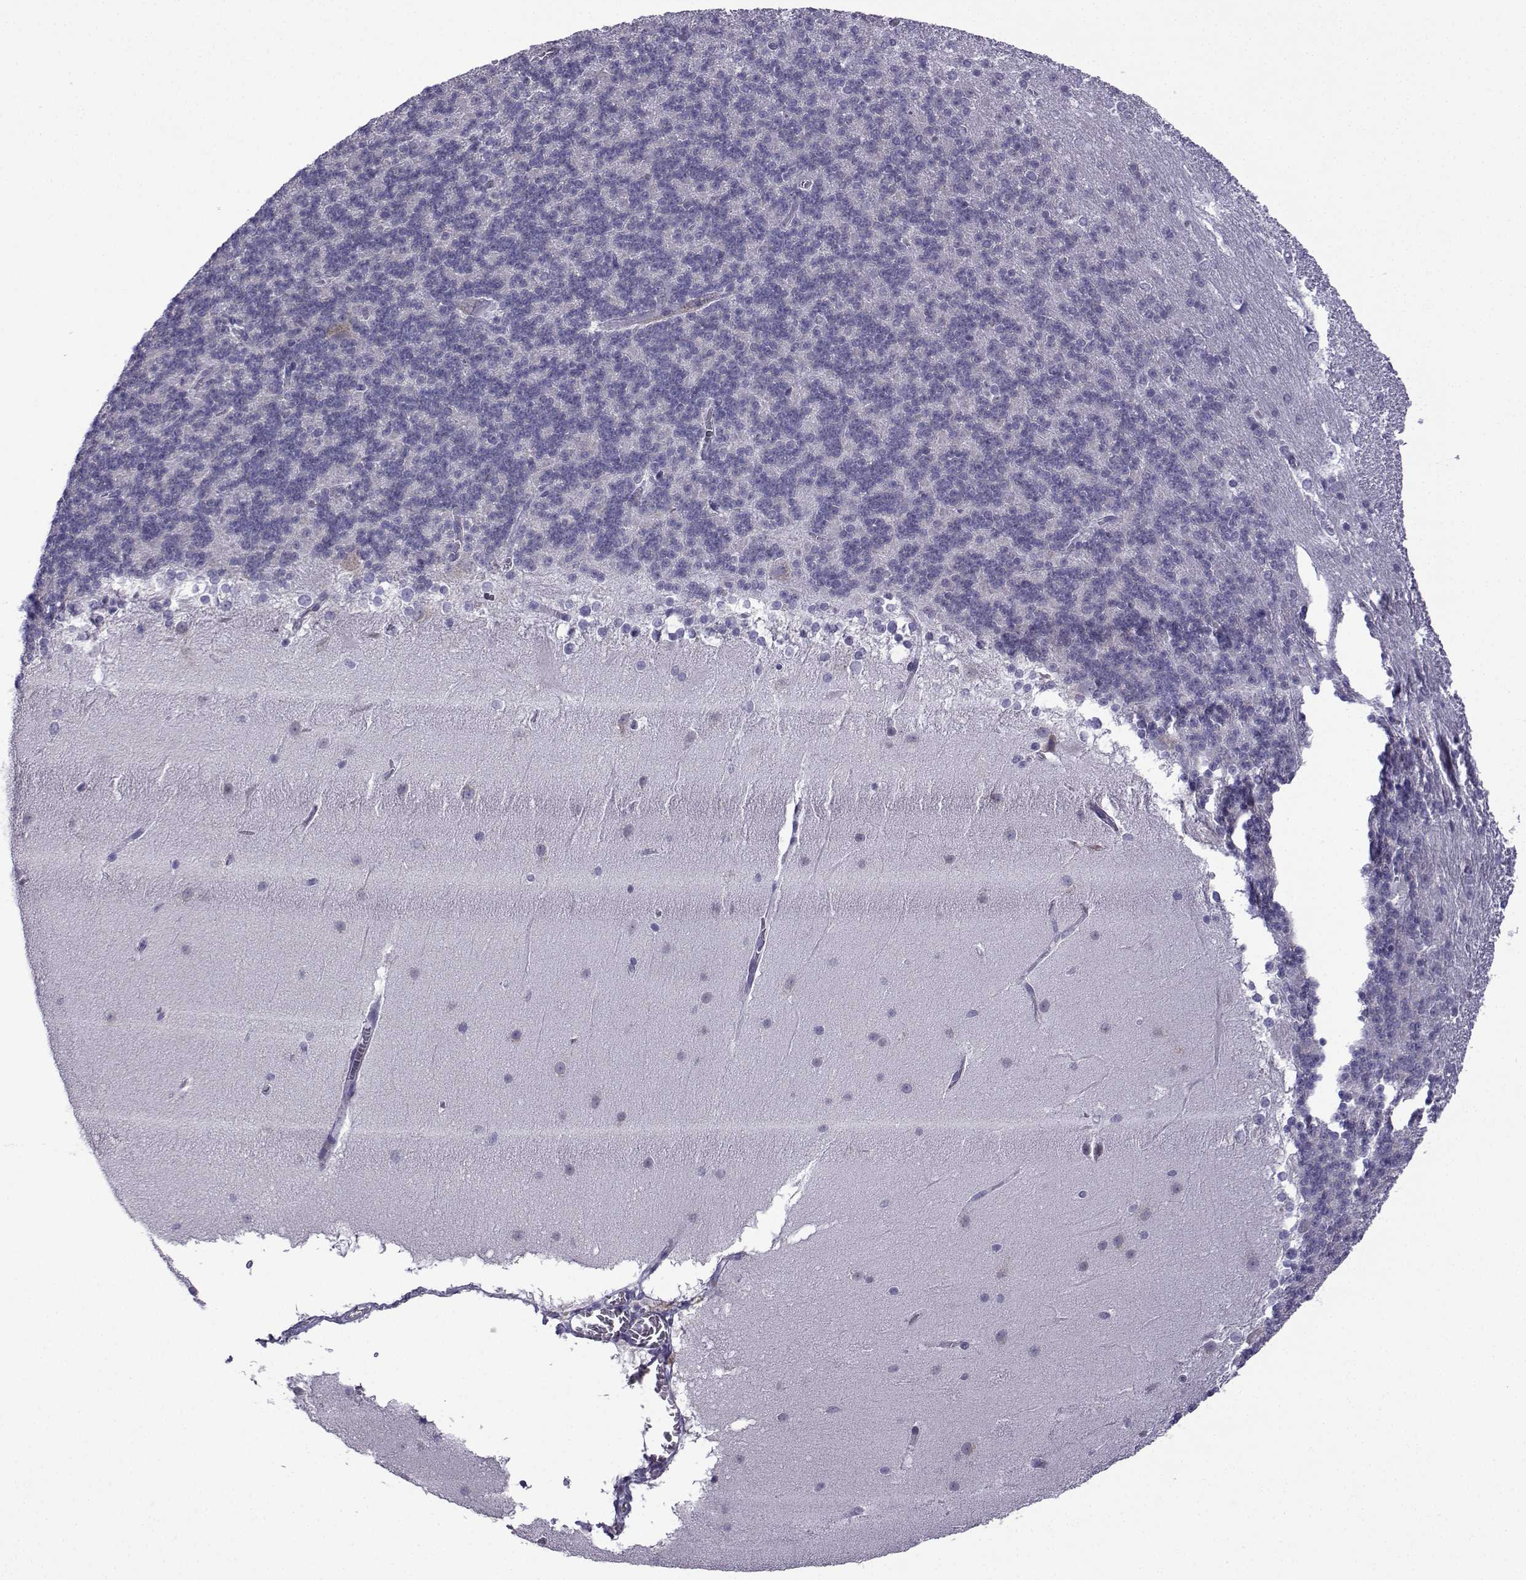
{"staining": {"intensity": "negative", "quantity": "none", "location": "none"}, "tissue": "cerebellum", "cell_type": "Cells in granular layer", "image_type": "normal", "snomed": [{"axis": "morphology", "description": "Normal tissue, NOS"}, {"axis": "topography", "description": "Cerebellum"}], "caption": "An immunohistochemistry (IHC) image of unremarkable cerebellum is shown. There is no staining in cells in granular layer of cerebellum.", "gene": "CFAP70", "patient": {"sex": "female", "age": 19}}